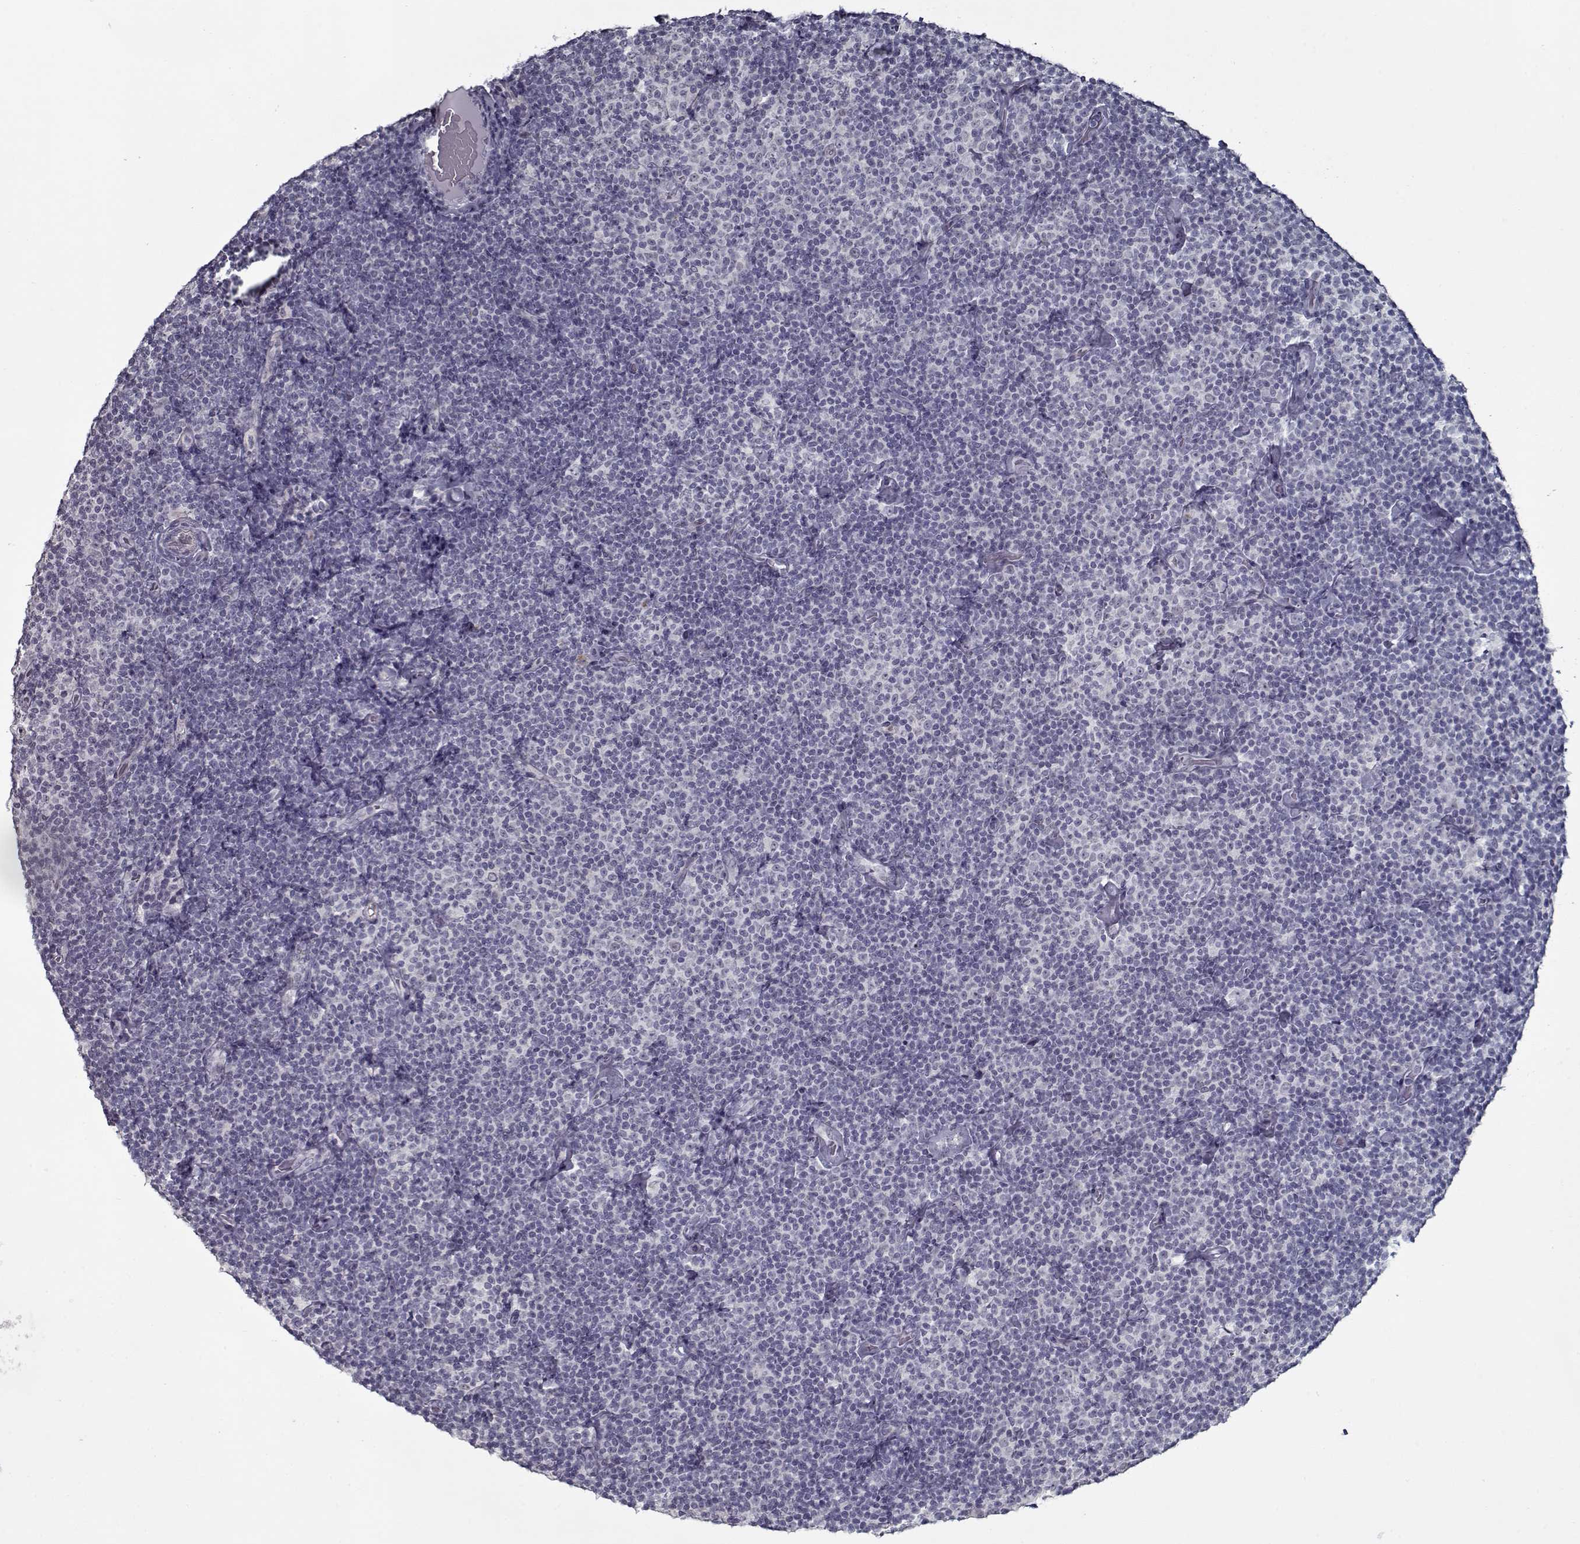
{"staining": {"intensity": "negative", "quantity": "none", "location": "none"}, "tissue": "lymphoma", "cell_type": "Tumor cells", "image_type": "cancer", "snomed": [{"axis": "morphology", "description": "Malignant lymphoma, non-Hodgkin's type, Low grade"}, {"axis": "topography", "description": "Lymph node"}], "caption": "IHC of human lymphoma shows no expression in tumor cells. (Brightfield microscopy of DAB (3,3'-diaminobenzidine) immunohistochemistry at high magnification).", "gene": "SEC16B", "patient": {"sex": "male", "age": 81}}